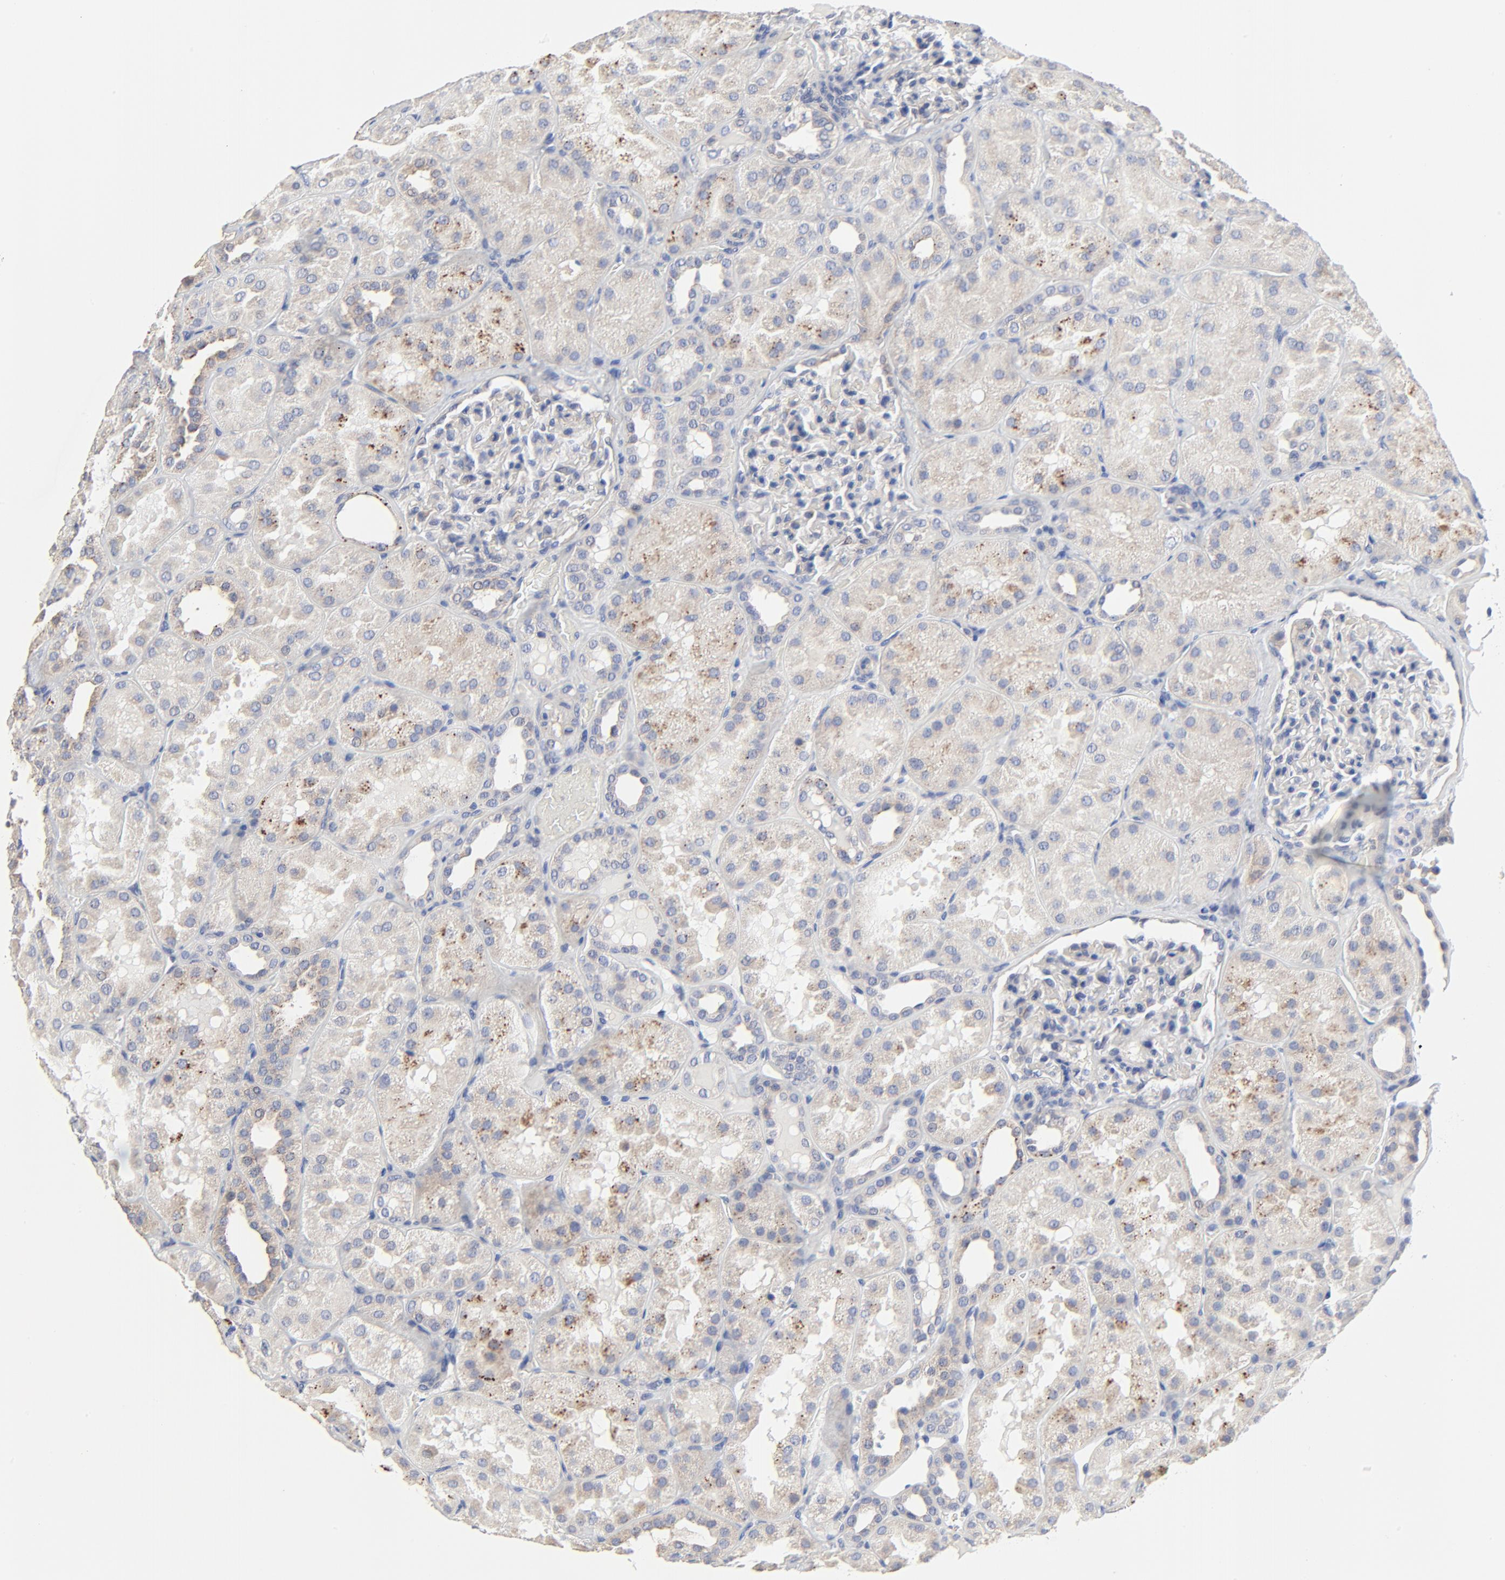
{"staining": {"intensity": "negative", "quantity": "none", "location": "none"}, "tissue": "kidney", "cell_type": "Cells in glomeruli", "image_type": "normal", "snomed": [{"axis": "morphology", "description": "Normal tissue, NOS"}, {"axis": "topography", "description": "Kidney"}], "caption": "Immunohistochemistry (IHC) of normal kidney shows no expression in cells in glomeruli.", "gene": "DHRSX", "patient": {"sex": "male", "age": 28}}